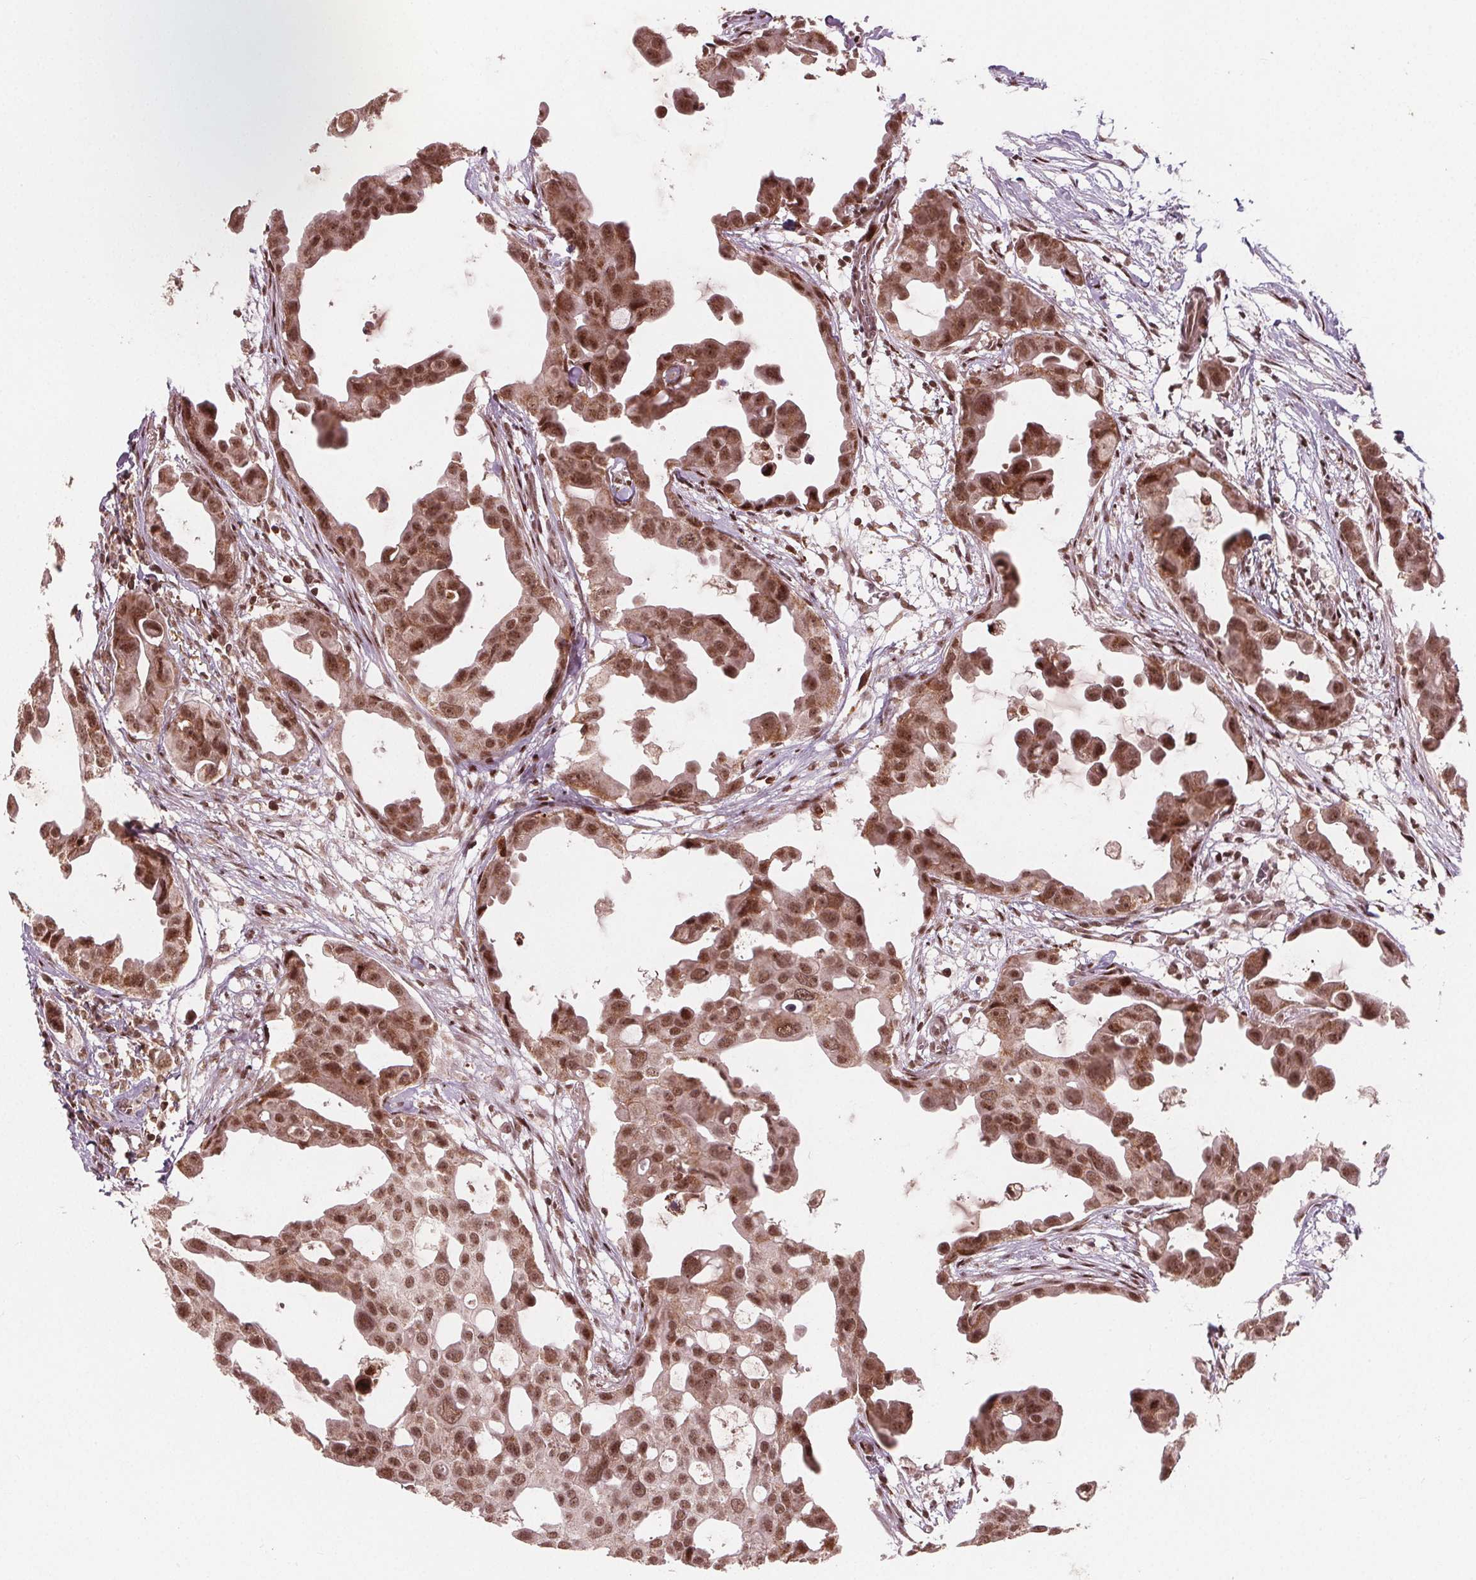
{"staining": {"intensity": "moderate", "quantity": ">75%", "location": "cytoplasmic/membranous,nuclear"}, "tissue": "breast cancer", "cell_type": "Tumor cells", "image_type": "cancer", "snomed": [{"axis": "morphology", "description": "Duct carcinoma"}, {"axis": "topography", "description": "Breast"}], "caption": "Immunohistochemistry image of neoplastic tissue: breast cancer stained using immunohistochemistry demonstrates medium levels of moderate protein expression localized specifically in the cytoplasmic/membranous and nuclear of tumor cells, appearing as a cytoplasmic/membranous and nuclear brown color.", "gene": "SNRNP35", "patient": {"sex": "female", "age": 38}}